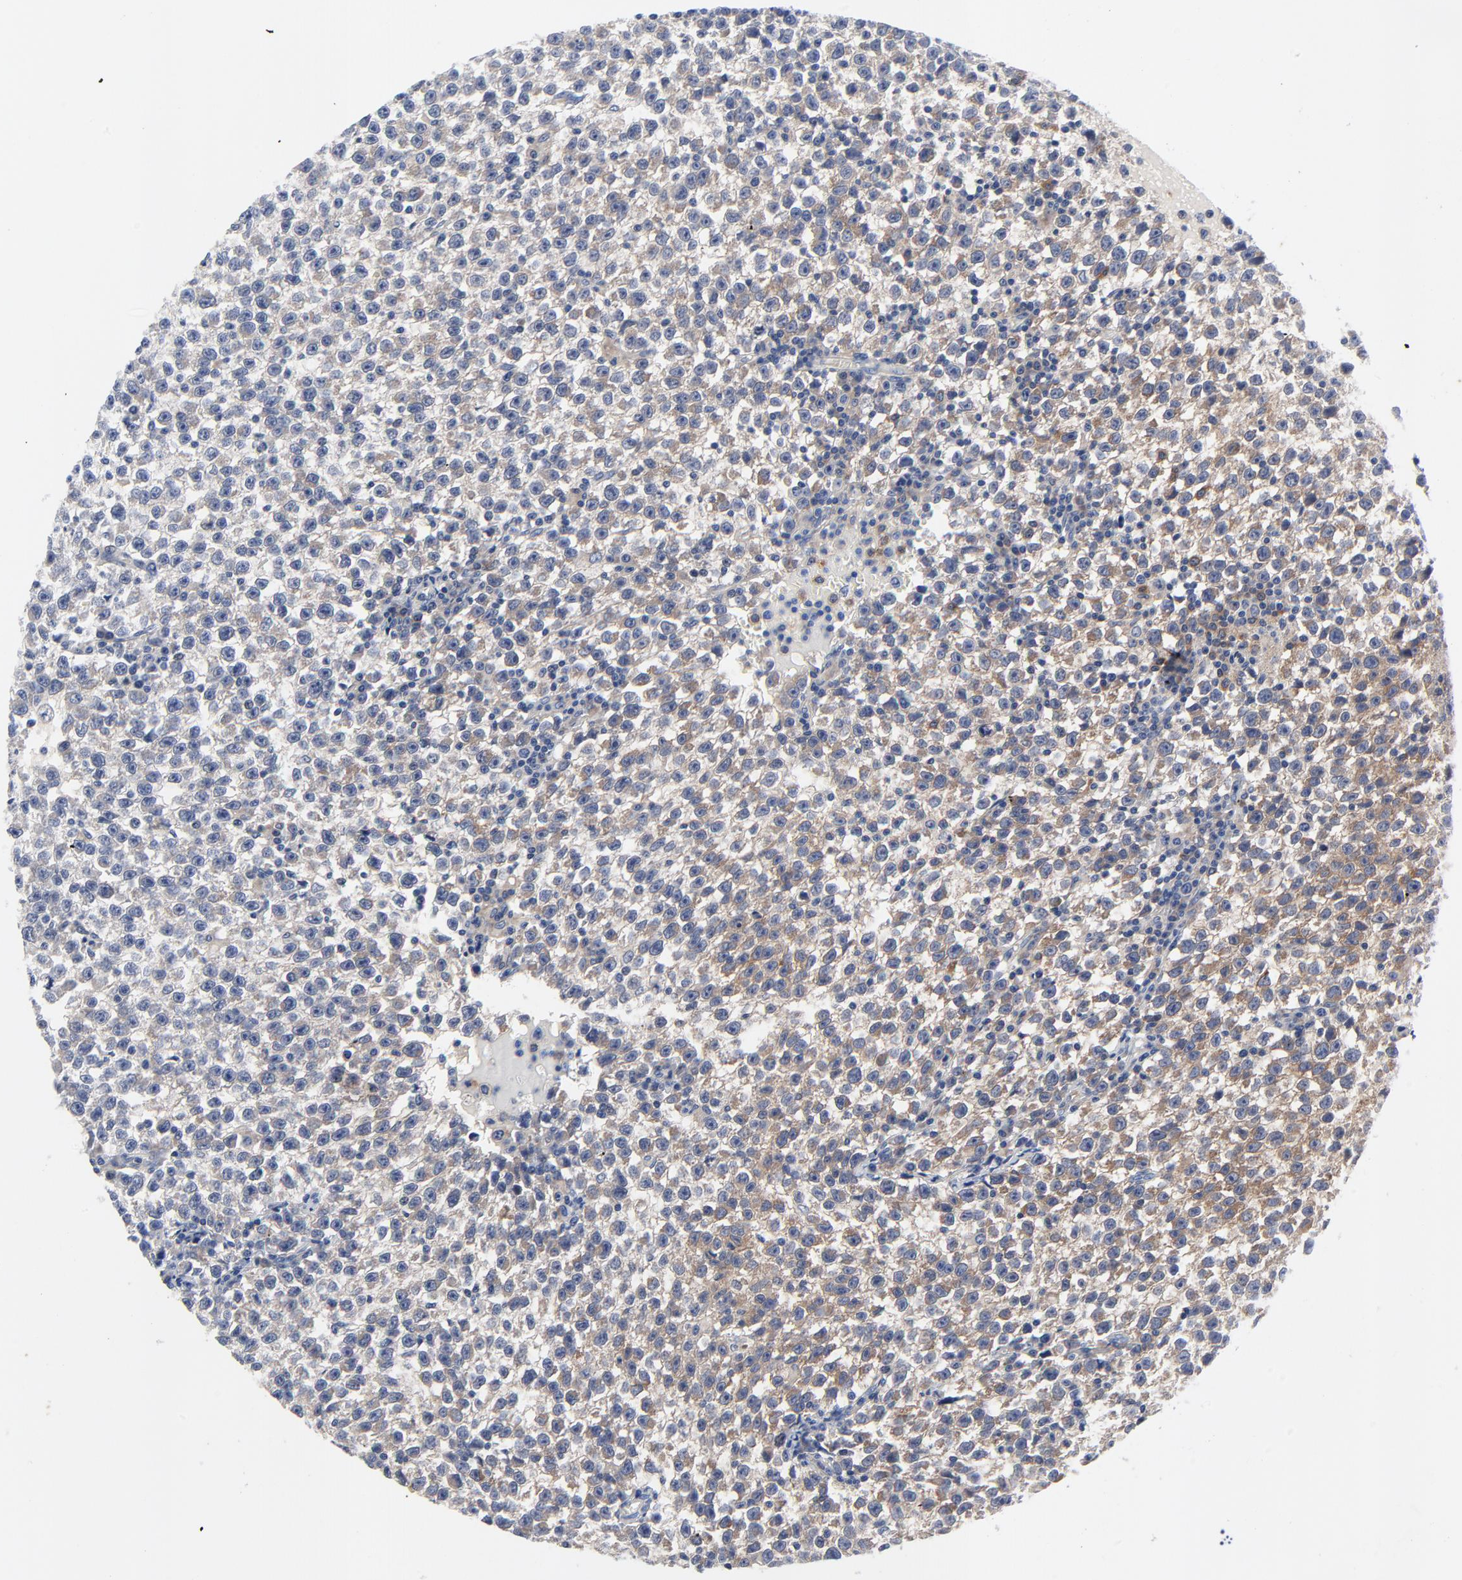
{"staining": {"intensity": "moderate", "quantity": "25%-75%", "location": "cytoplasmic/membranous"}, "tissue": "testis cancer", "cell_type": "Tumor cells", "image_type": "cancer", "snomed": [{"axis": "morphology", "description": "Seminoma, NOS"}, {"axis": "topography", "description": "Testis"}], "caption": "Seminoma (testis) stained with a brown dye shows moderate cytoplasmic/membranous positive staining in about 25%-75% of tumor cells.", "gene": "VAV2", "patient": {"sex": "male", "age": 35}}